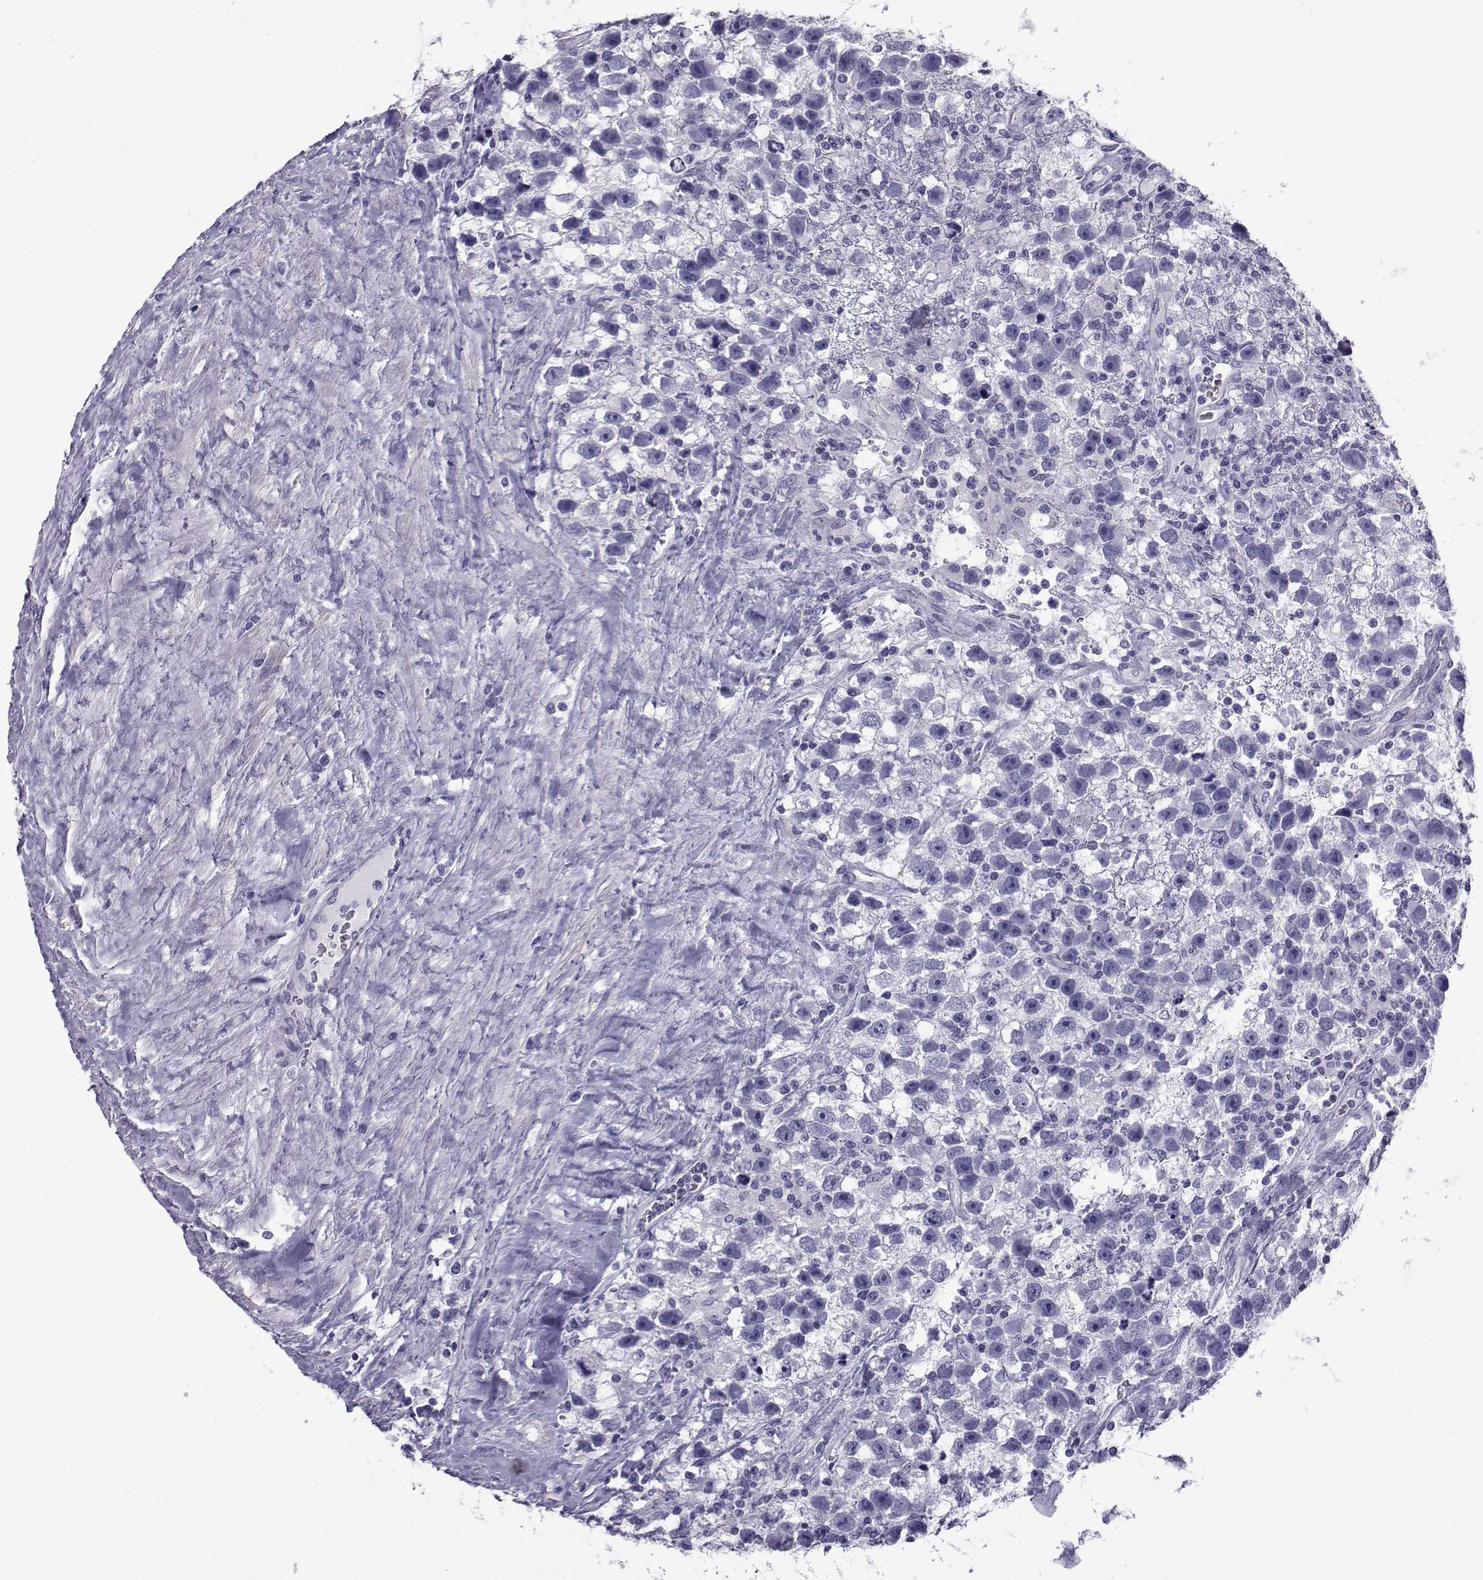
{"staining": {"intensity": "negative", "quantity": "none", "location": "none"}, "tissue": "testis cancer", "cell_type": "Tumor cells", "image_type": "cancer", "snomed": [{"axis": "morphology", "description": "Seminoma, NOS"}, {"axis": "topography", "description": "Testis"}], "caption": "DAB immunohistochemical staining of human testis cancer displays no significant expression in tumor cells.", "gene": "SPANXD", "patient": {"sex": "male", "age": 43}}